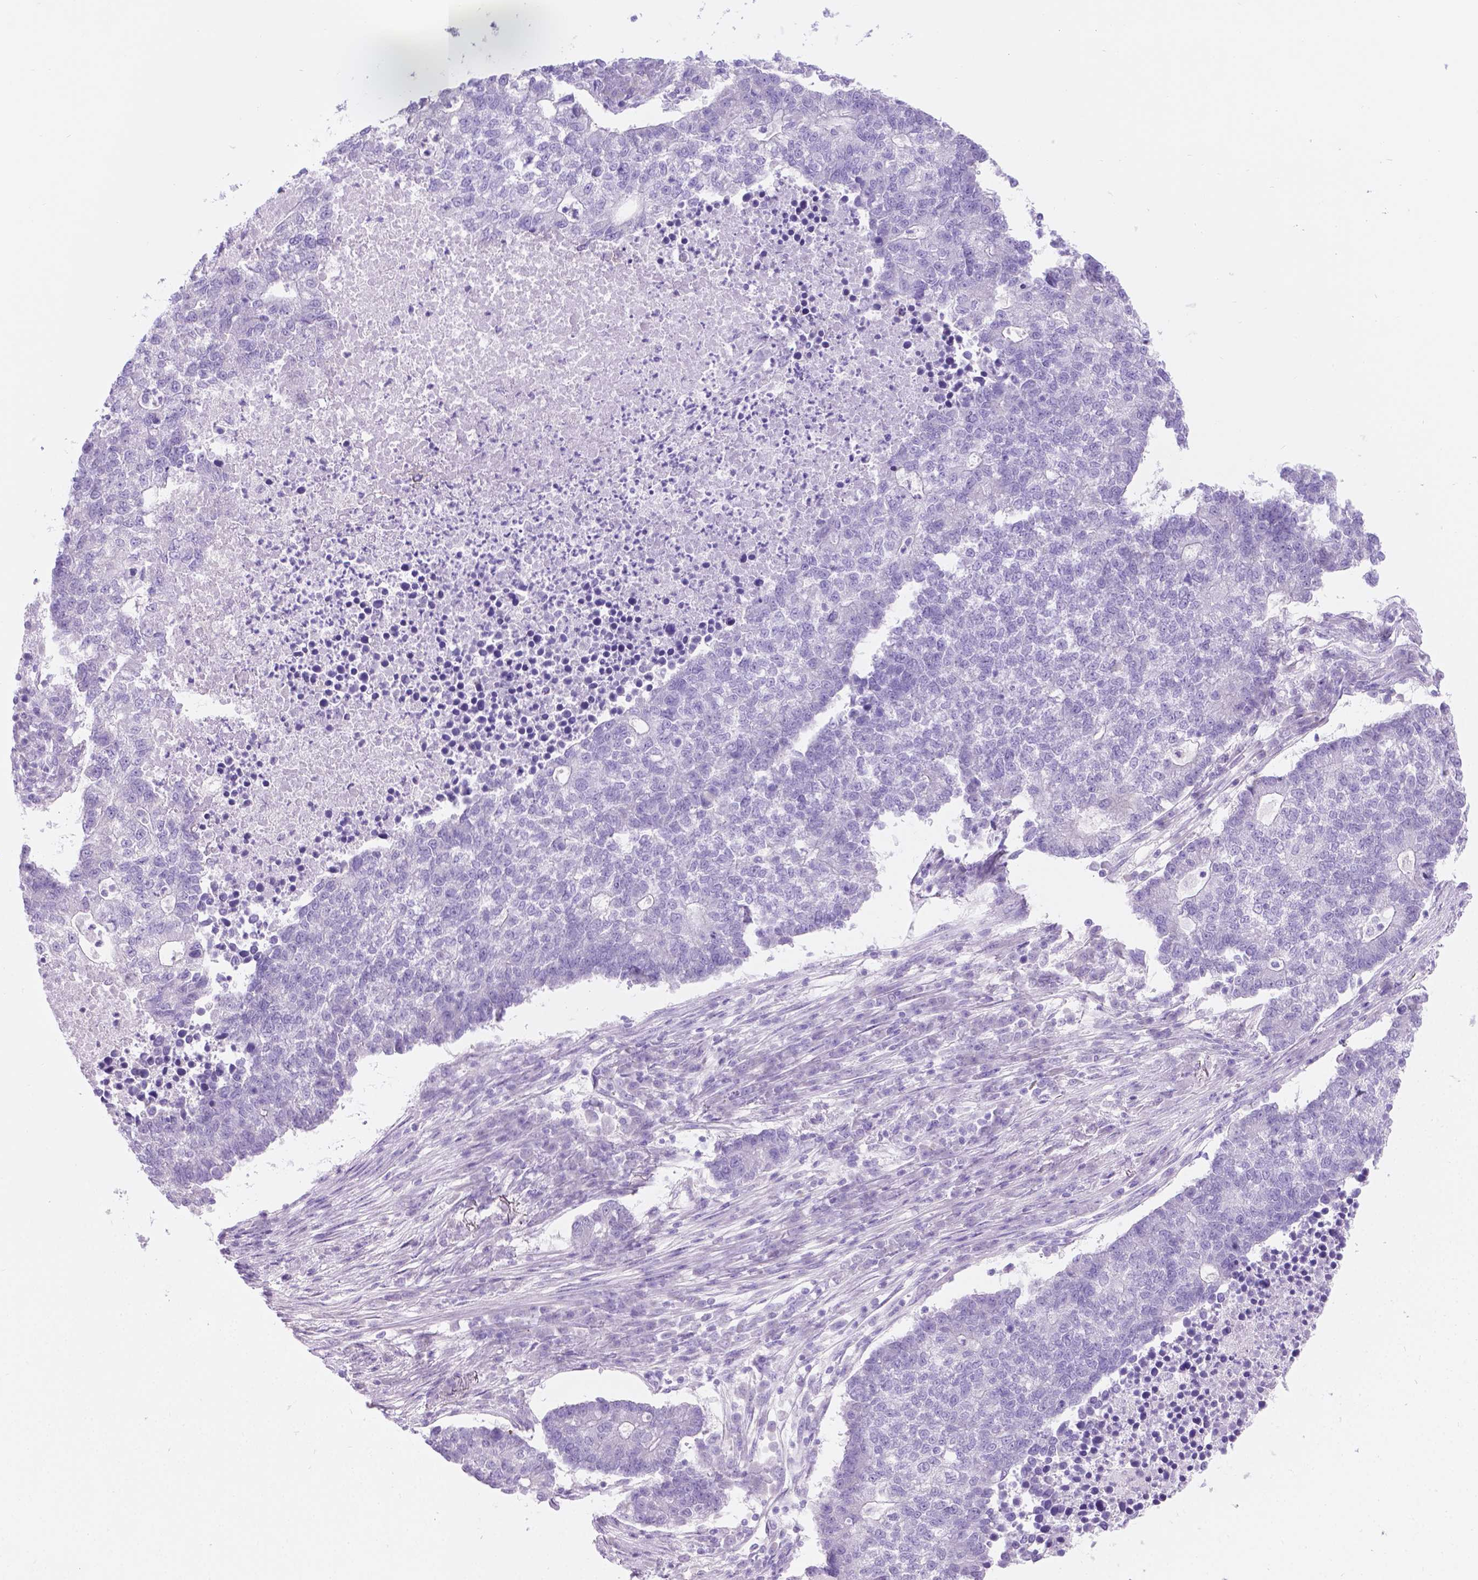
{"staining": {"intensity": "negative", "quantity": "none", "location": "none"}, "tissue": "lung cancer", "cell_type": "Tumor cells", "image_type": "cancer", "snomed": [{"axis": "morphology", "description": "Adenocarcinoma, NOS"}, {"axis": "topography", "description": "Lung"}], "caption": "Human lung cancer stained for a protein using immunohistochemistry (IHC) shows no positivity in tumor cells.", "gene": "GRIN2B", "patient": {"sex": "male", "age": 57}}